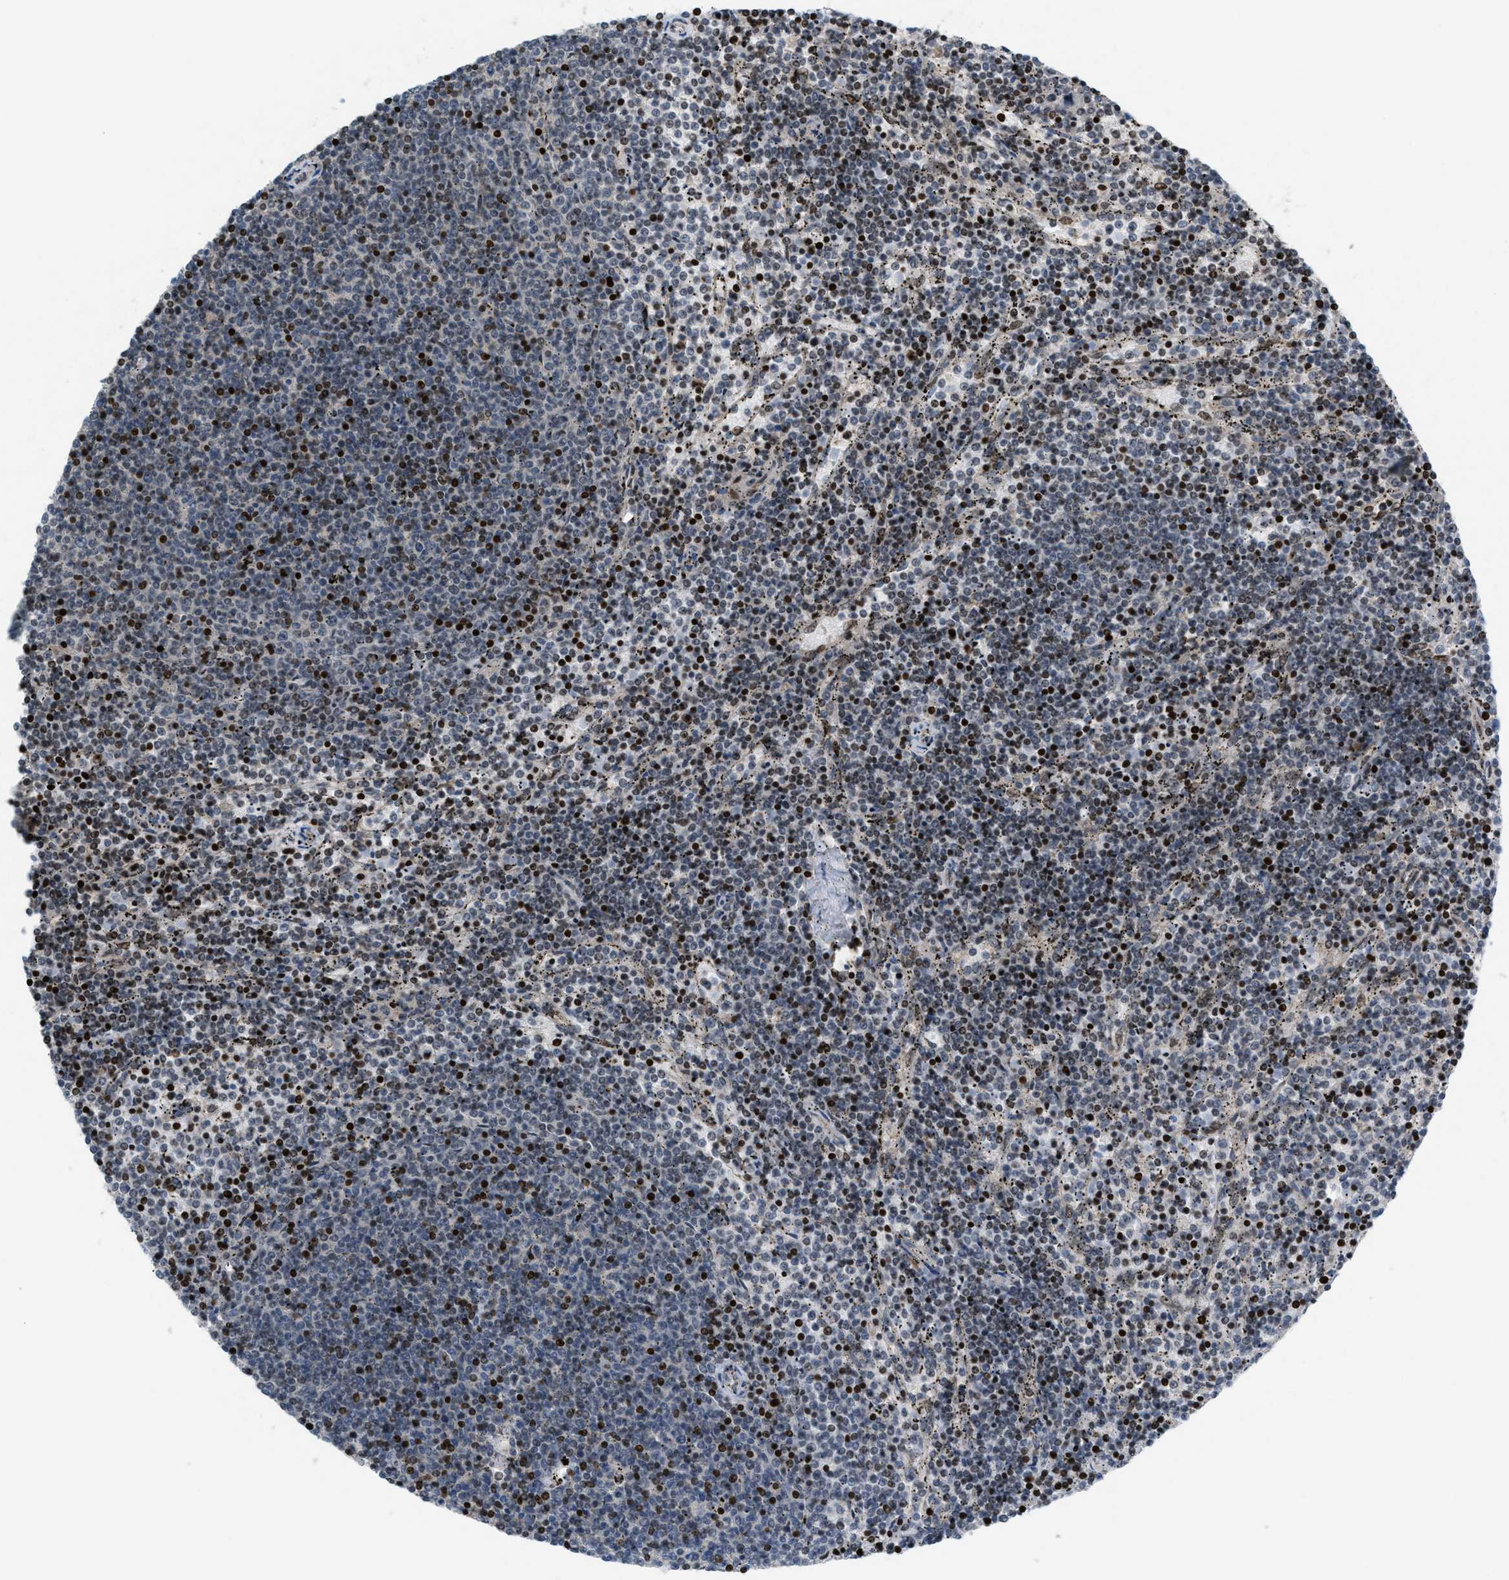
{"staining": {"intensity": "negative", "quantity": "none", "location": "none"}, "tissue": "lymphoma", "cell_type": "Tumor cells", "image_type": "cancer", "snomed": [{"axis": "morphology", "description": "Malignant lymphoma, non-Hodgkin's type, Low grade"}, {"axis": "topography", "description": "Spleen"}], "caption": "A histopathology image of lymphoma stained for a protein exhibits no brown staining in tumor cells.", "gene": "ZNF276", "patient": {"sex": "female", "age": 50}}